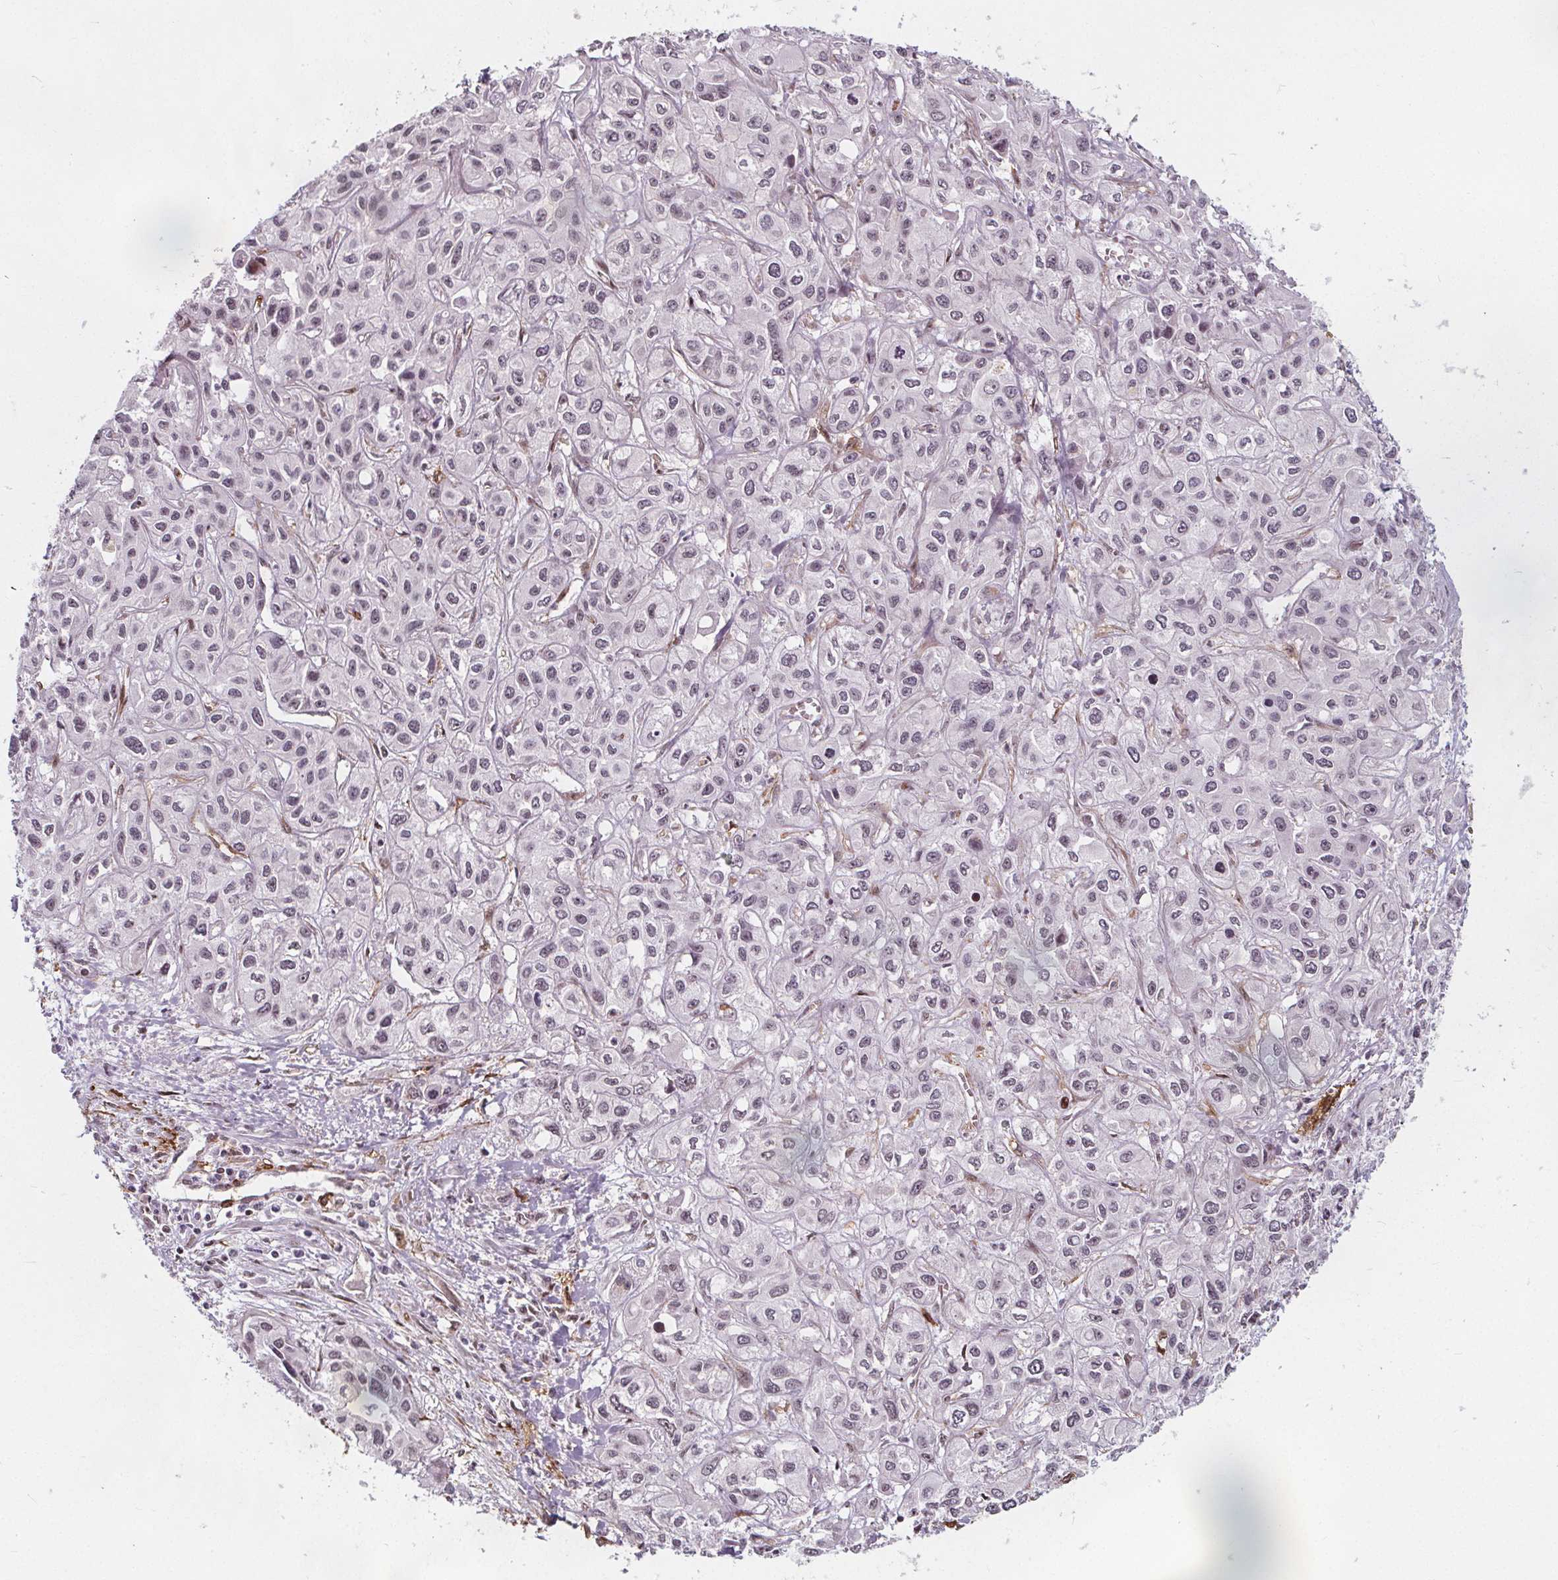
{"staining": {"intensity": "weak", "quantity": "<25%", "location": "nuclear"}, "tissue": "liver cancer", "cell_type": "Tumor cells", "image_type": "cancer", "snomed": [{"axis": "morphology", "description": "Cholangiocarcinoma"}, {"axis": "topography", "description": "Liver"}], "caption": "The immunohistochemistry (IHC) micrograph has no significant positivity in tumor cells of liver cancer (cholangiocarcinoma) tissue.", "gene": "HAS1", "patient": {"sex": "female", "age": 66}}